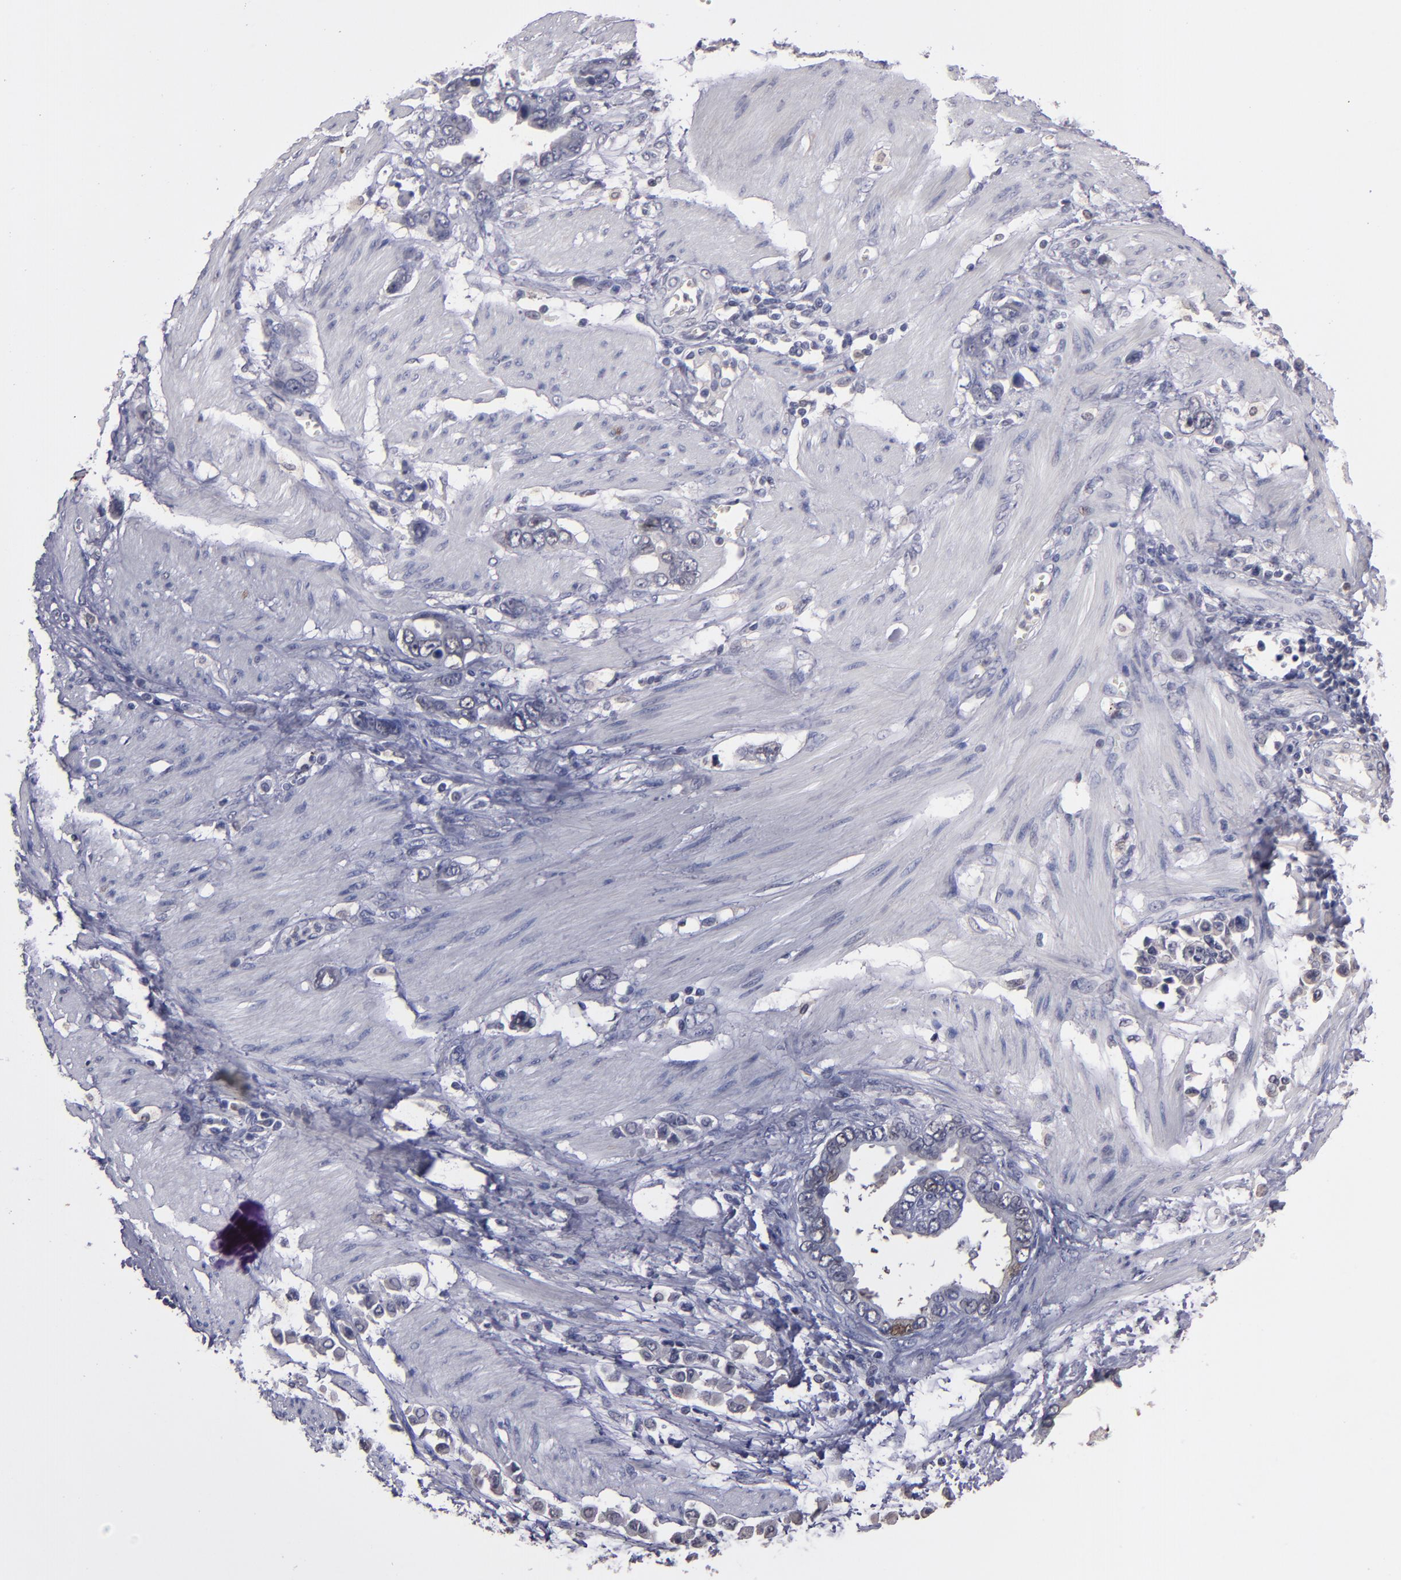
{"staining": {"intensity": "weak", "quantity": "<25%", "location": "cytoplasmic/membranous,nuclear"}, "tissue": "stomach cancer", "cell_type": "Tumor cells", "image_type": "cancer", "snomed": [{"axis": "morphology", "description": "Adenocarcinoma, NOS"}, {"axis": "topography", "description": "Stomach"}], "caption": "Tumor cells show no significant staining in adenocarcinoma (stomach).", "gene": "S100A1", "patient": {"sex": "male", "age": 78}}